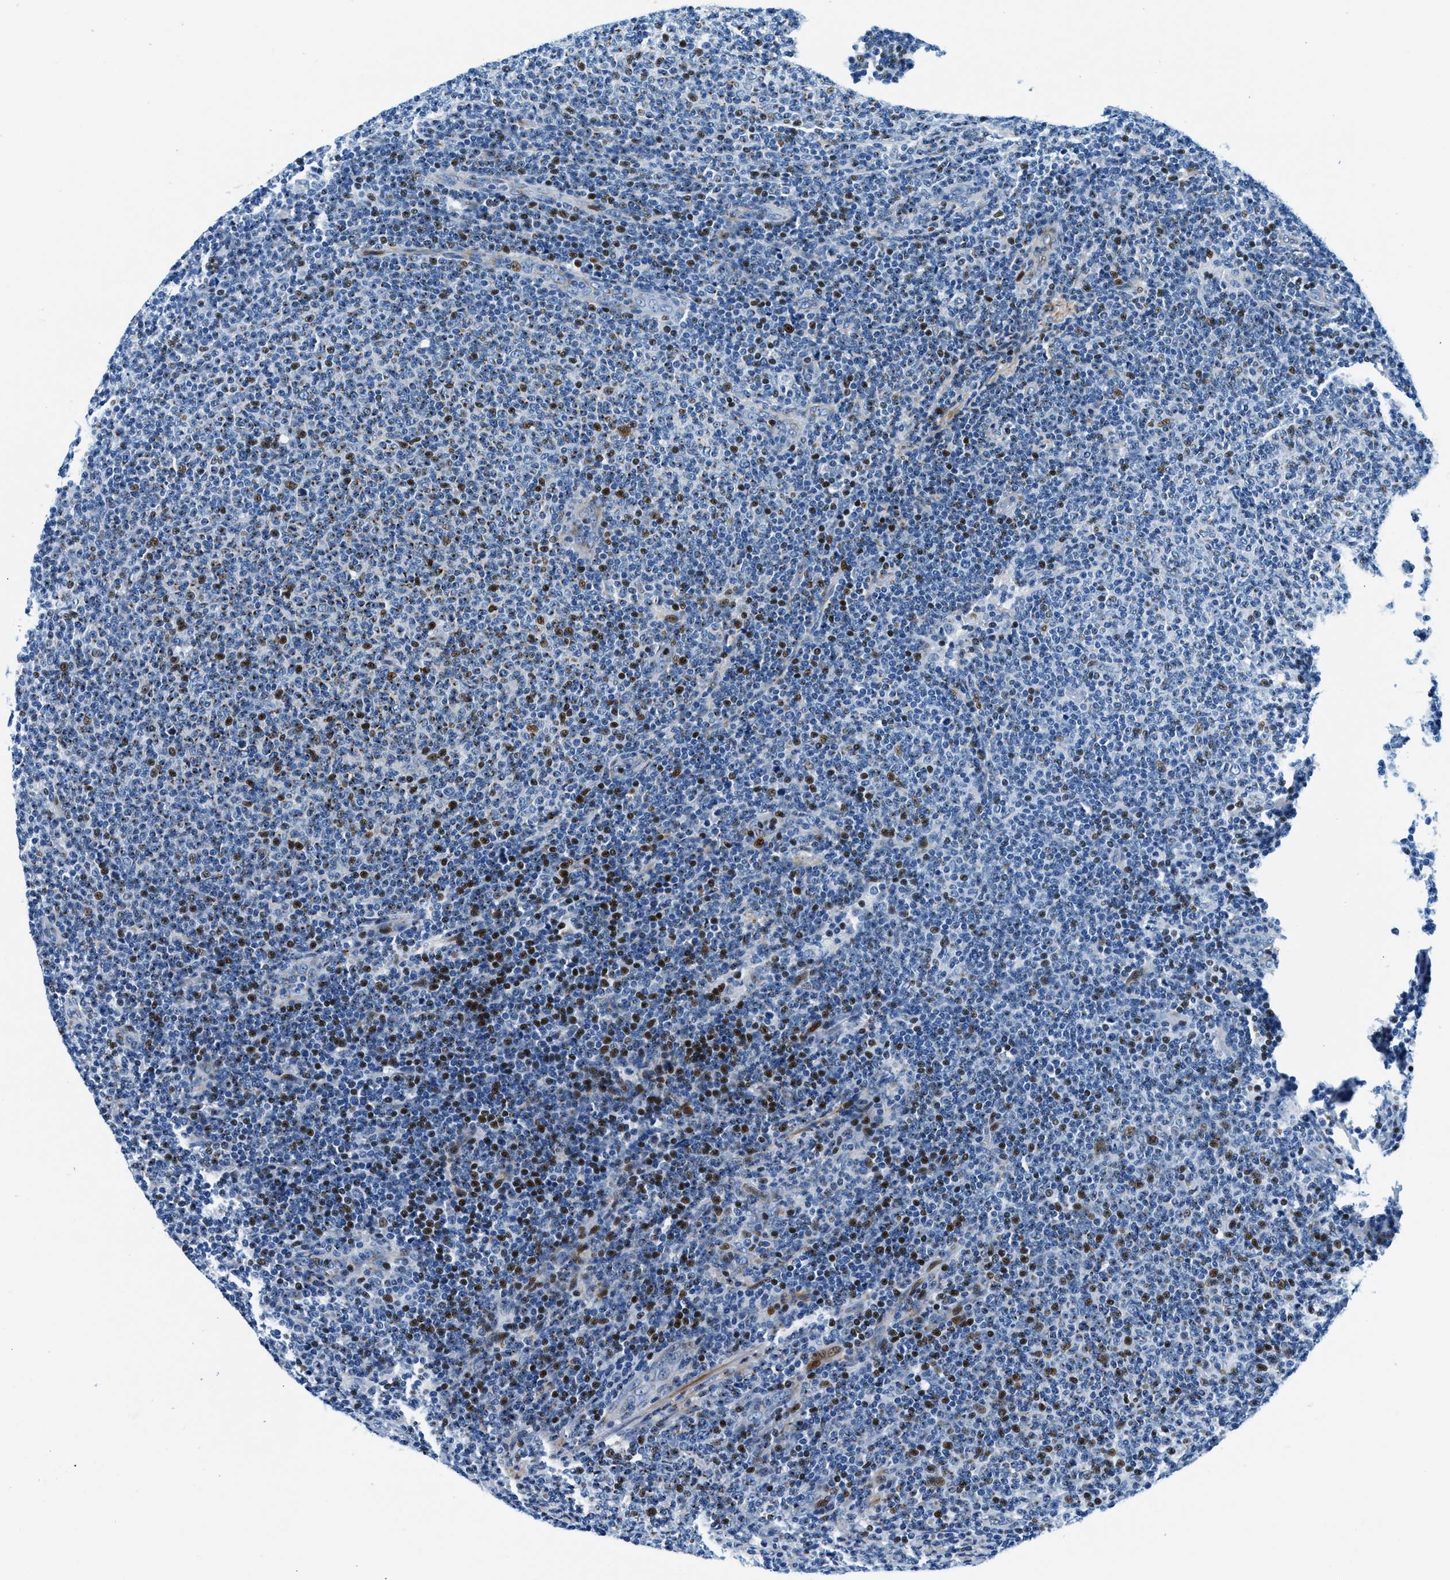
{"staining": {"intensity": "moderate", "quantity": "25%-75%", "location": "nuclear"}, "tissue": "lymphoma", "cell_type": "Tumor cells", "image_type": "cancer", "snomed": [{"axis": "morphology", "description": "Malignant lymphoma, non-Hodgkin's type, Low grade"}, {"axis": "topography", "description": "Lymph node"}], "caption": "Lymphoma stained with a brown dye exhibits moderate nuclear positive expression in about 25%-75% of tumor cells.", "gene": "VPS53", "patient": {"sex": "male", "age": 66}}